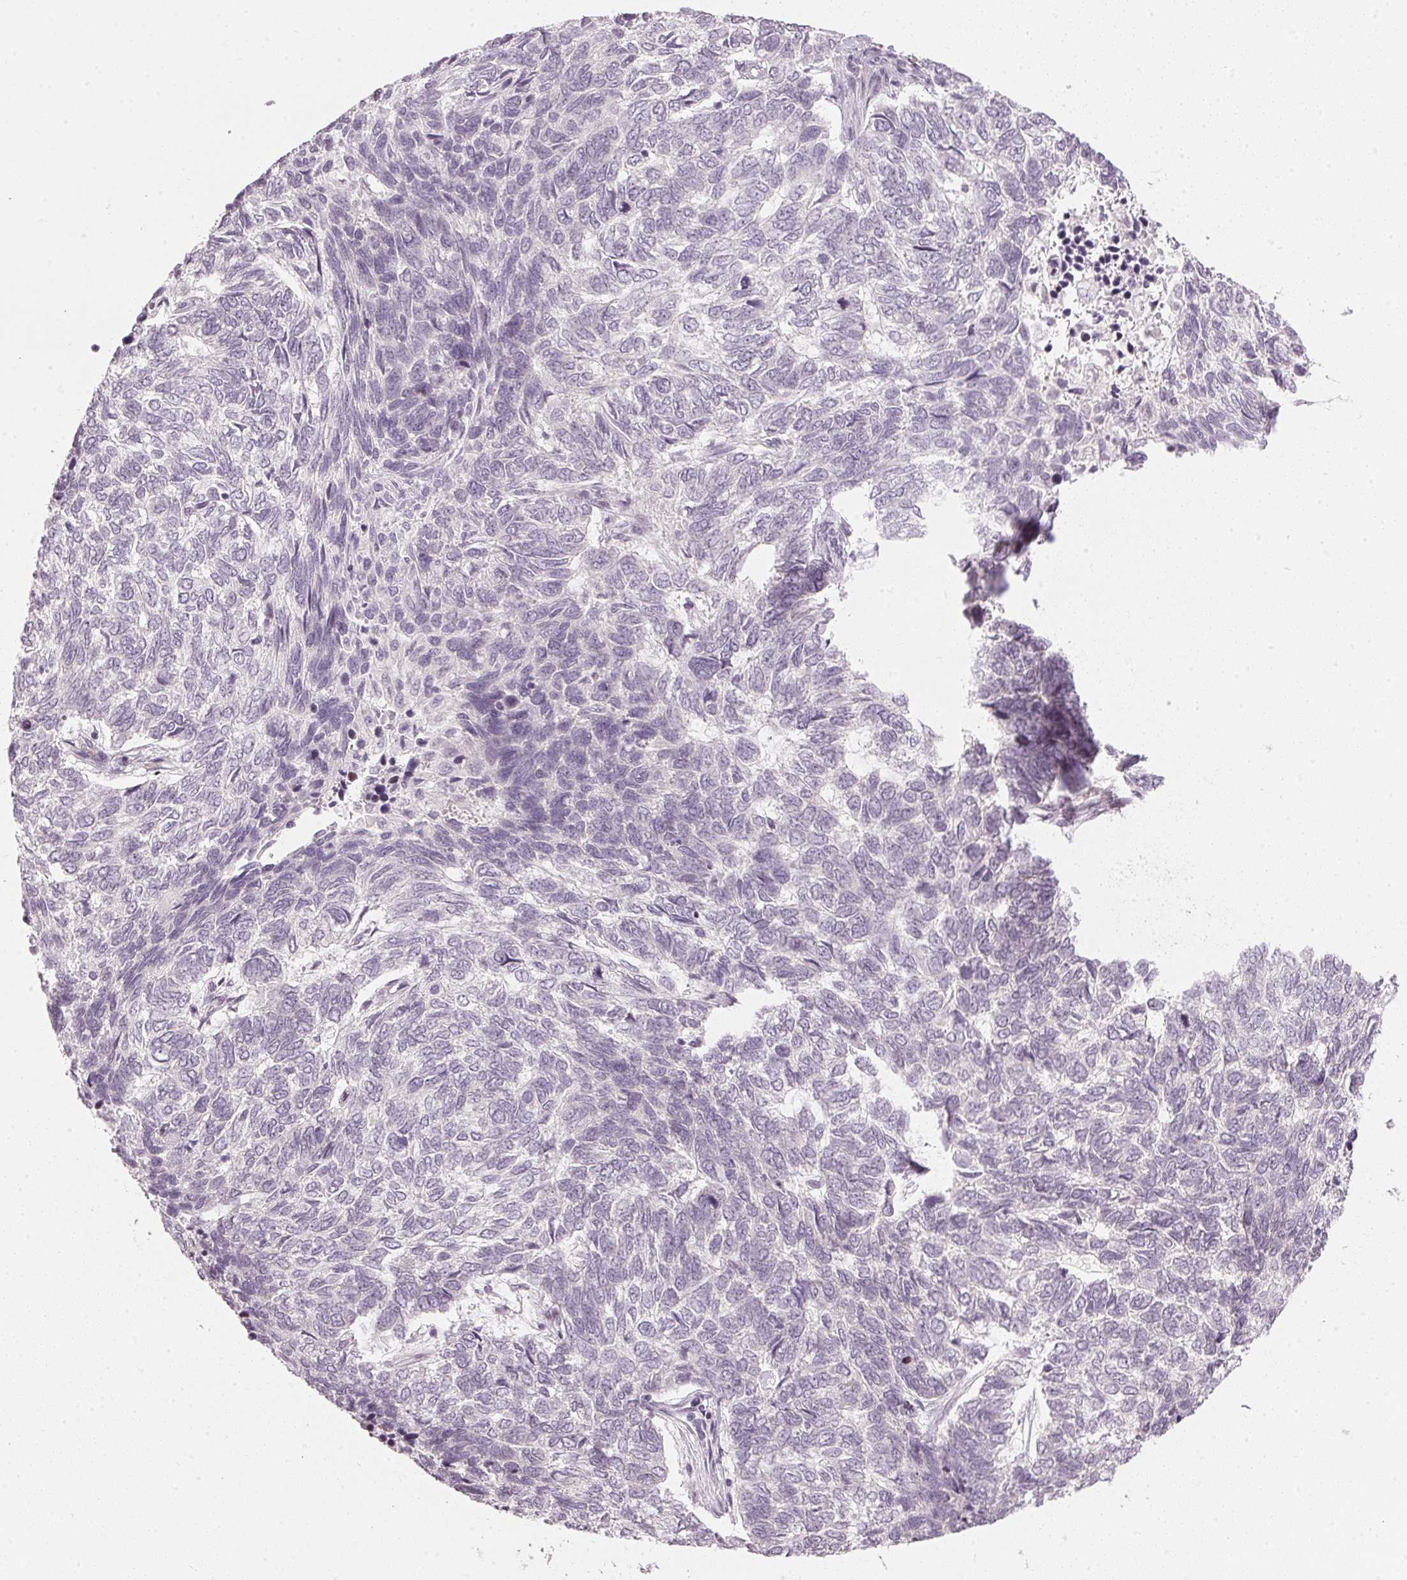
{"staining": {"intensity": "negative", "quantity": "none", "location": "none"}, "tissue": "skin cancer", "cell_type": "Tumor cells", "image_type": "cancer", "snomed": [{"axis": "morphology", "description": "Basal cell carcinoma"}, {"axis": "topography", "description": "Skin"}], "caption": "Image shows no significant protein positivity in tumor cells of skin cancer (basal cell carcinoma).", "gene": "SFRP4", "patient": {"sex": "female", "age": 65}}